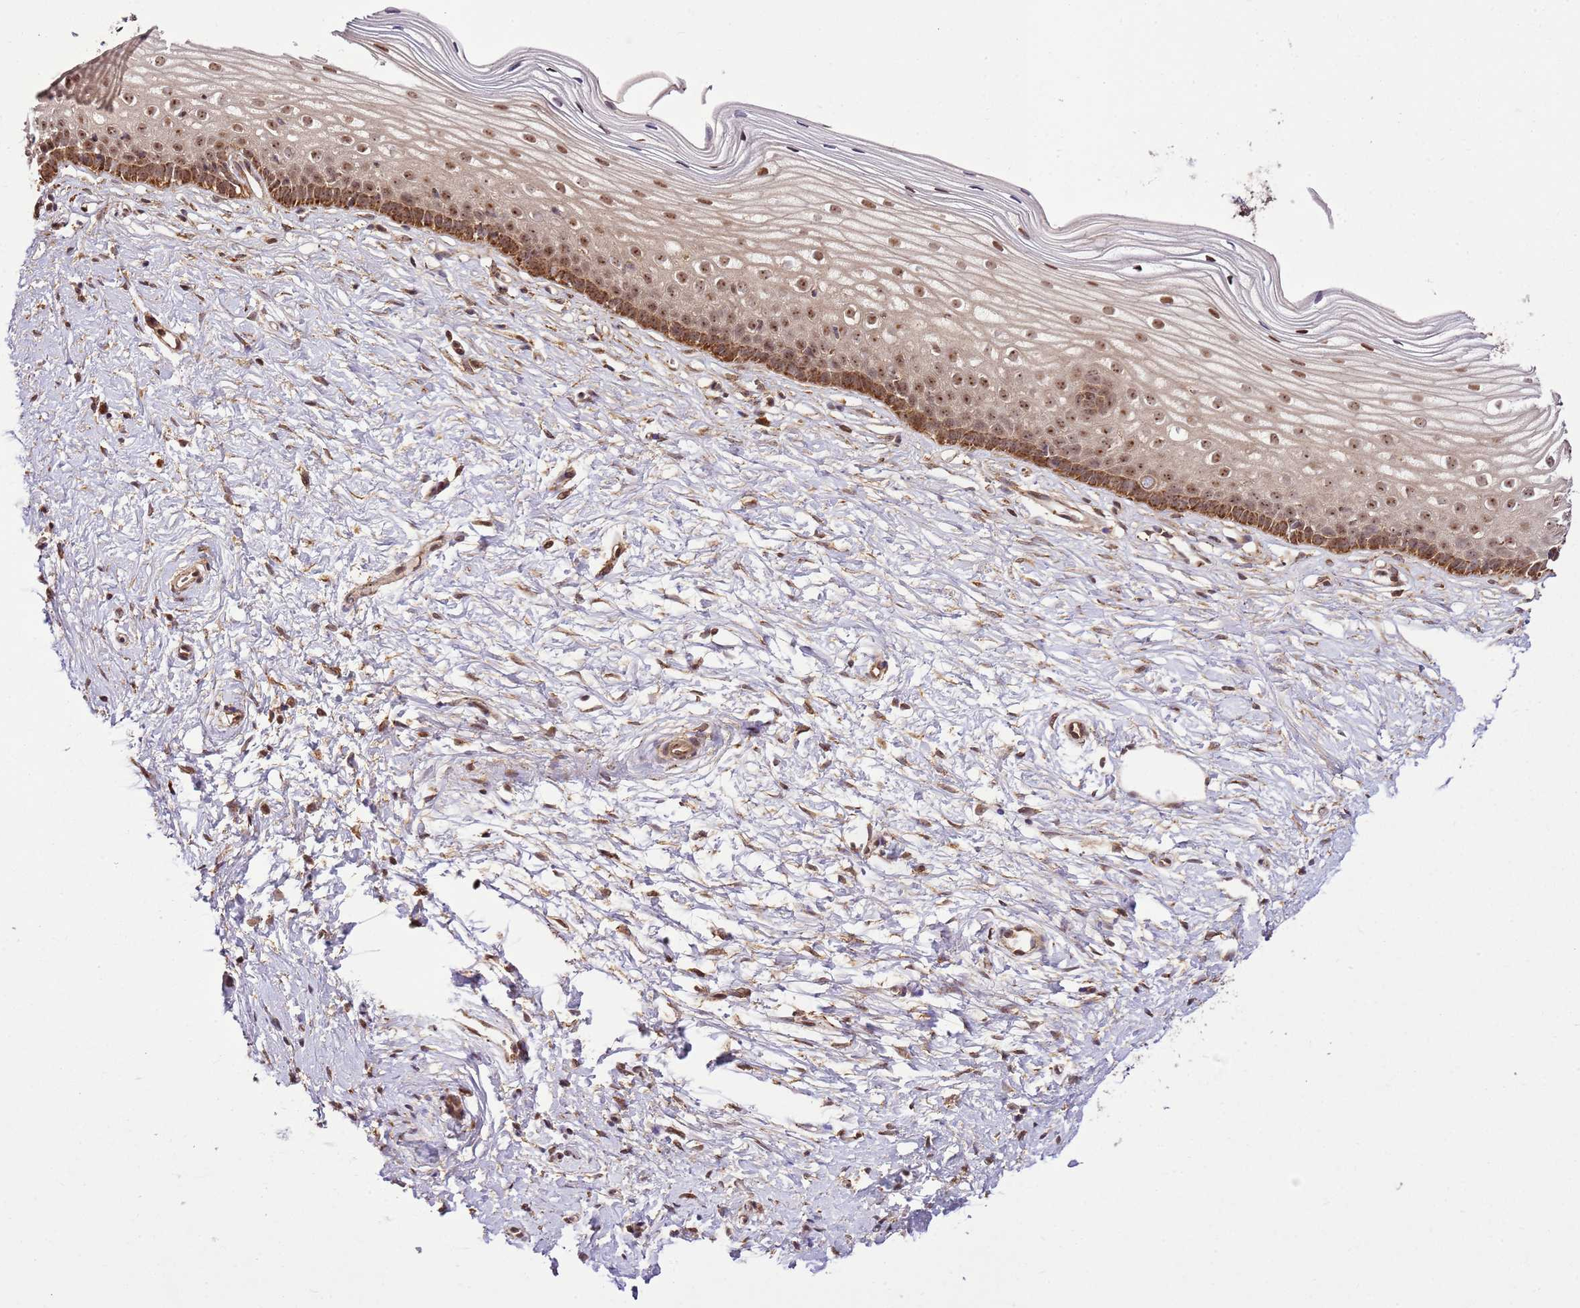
{"staining": {"intensity": "weak", "quantity": ">75%", "location": "cytoplasmic/membranous,nuclear"}, "tissue": "cervix", "cell_type": "Glandular cells", "image_type": "normal", "snomed": [{"axis": "morphology", "description": "Normal tissue, NOS"}, {"axis": "topography", "description": "Cervix"}], "caption": "High-magnification brightfield microscopy of normal cervix stained with DAB (3,3'-diaminobenzidine) (brown) and counterstained with hematoxylin (blue). glandular cells exhibit weak cytoplasmic/membranous,nuclear staining is identified in approximately>75% of cells. (IHC, brightfield microscopy, high magnification).", "gene": "RASA3", "patient": {"sex": "female", "age": 40}}